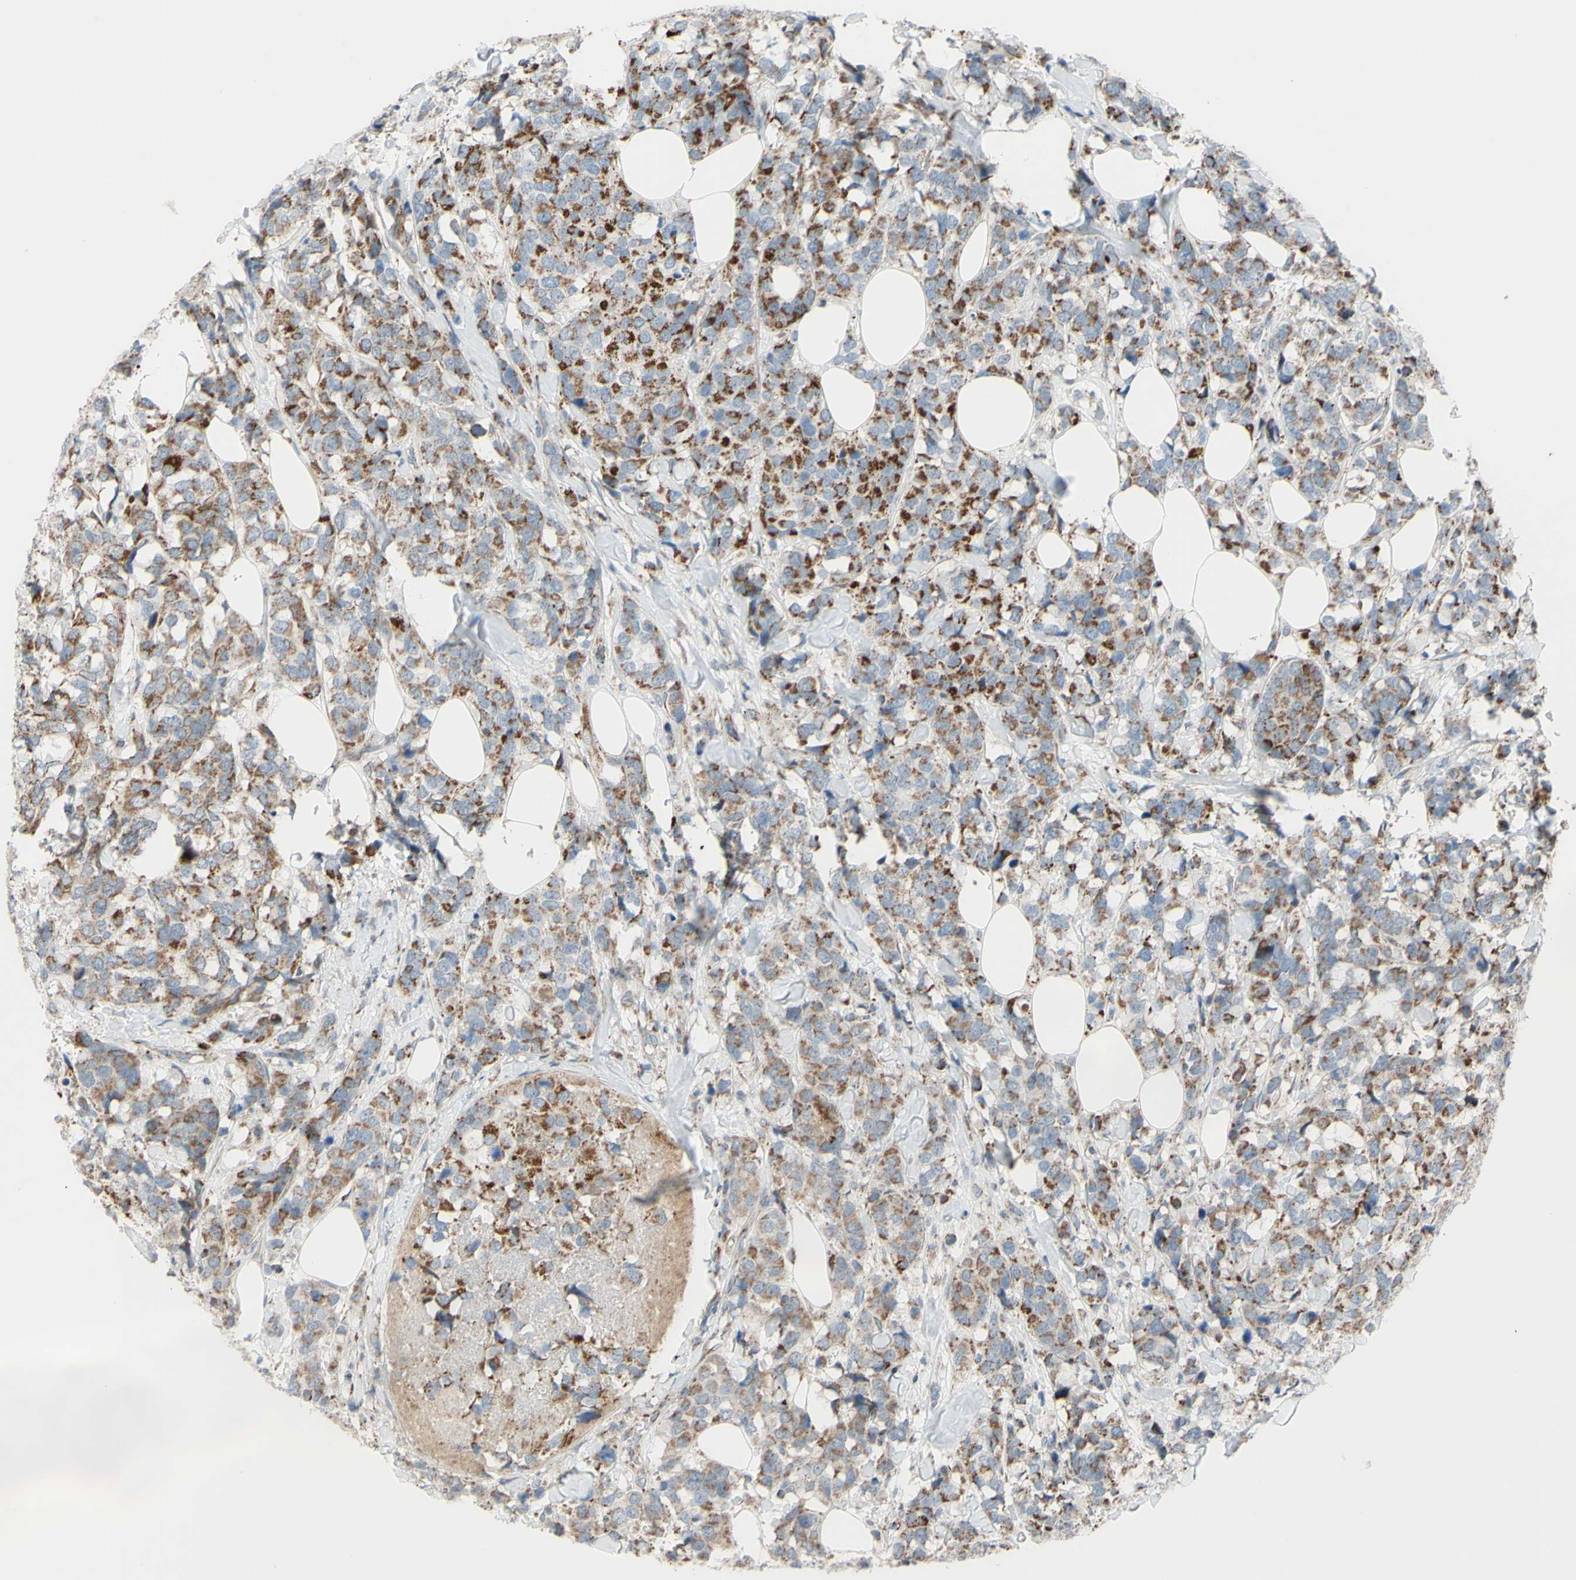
{"staining": {"intensity": "moderate", "quantity": "25%-75%", "location": "cytoplasmic/membranous"}, "tissue": "breast cancer", "cell_type": "Tumor cells", "image_type": "cancer", "snomed": [{"axis": "morphology", "description": "Lobular carcinoma"}, {"axis": "topography", "description": "Breast"}], "caption": "A brown stain shows moderate cytoplasmic/membranous staining of a protein in lobular carcinoma (breast) tumor cells.", "gene": "GLT8D1", "patient": {"sex": "female", "age": 59}}